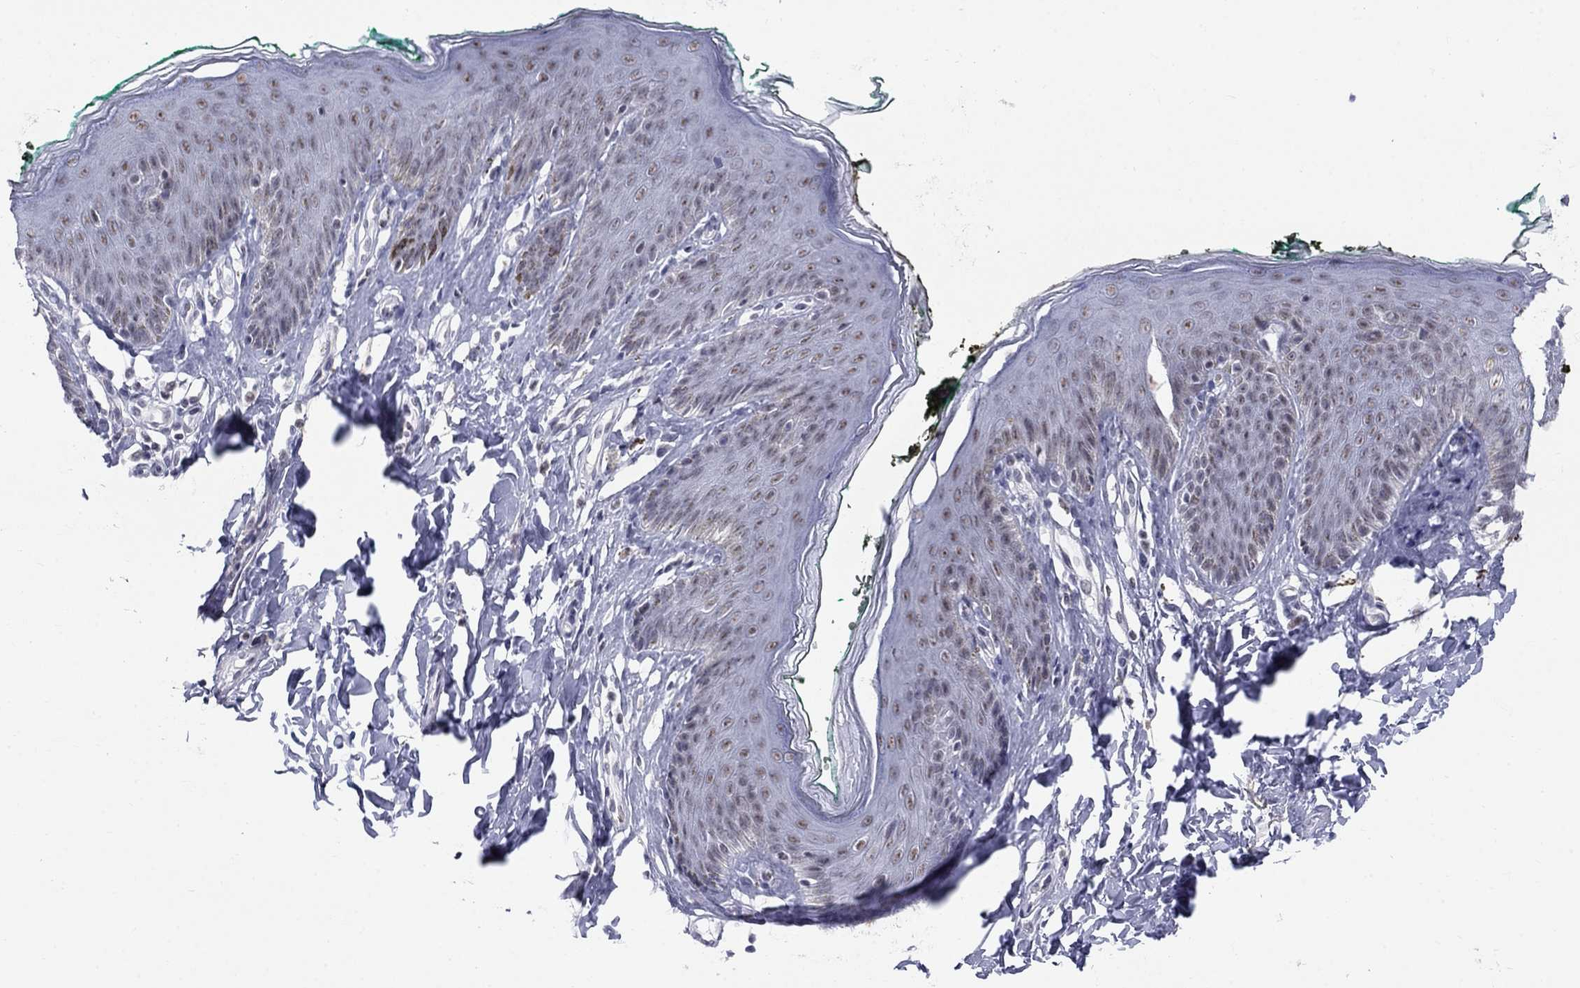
{"staining": {"intensity": "weak", "quantity": "25%-75%", "location": "nuclear"}, "tissue": "skin", "cell_type": "Epidermal cells", "image_type": "normal", "snomed": [{"axis": "morphology", "description": "Normal tissue, NOS"}, {"axis": "topography", "description": "Vulva"}], "caption": "Protein analysis of unremarkable skin exhibits weak nuclear expression in about 25%-75% of epidermal cells.", "gene": "DMTN", "patient": {"sex": "female", "age": 66}}